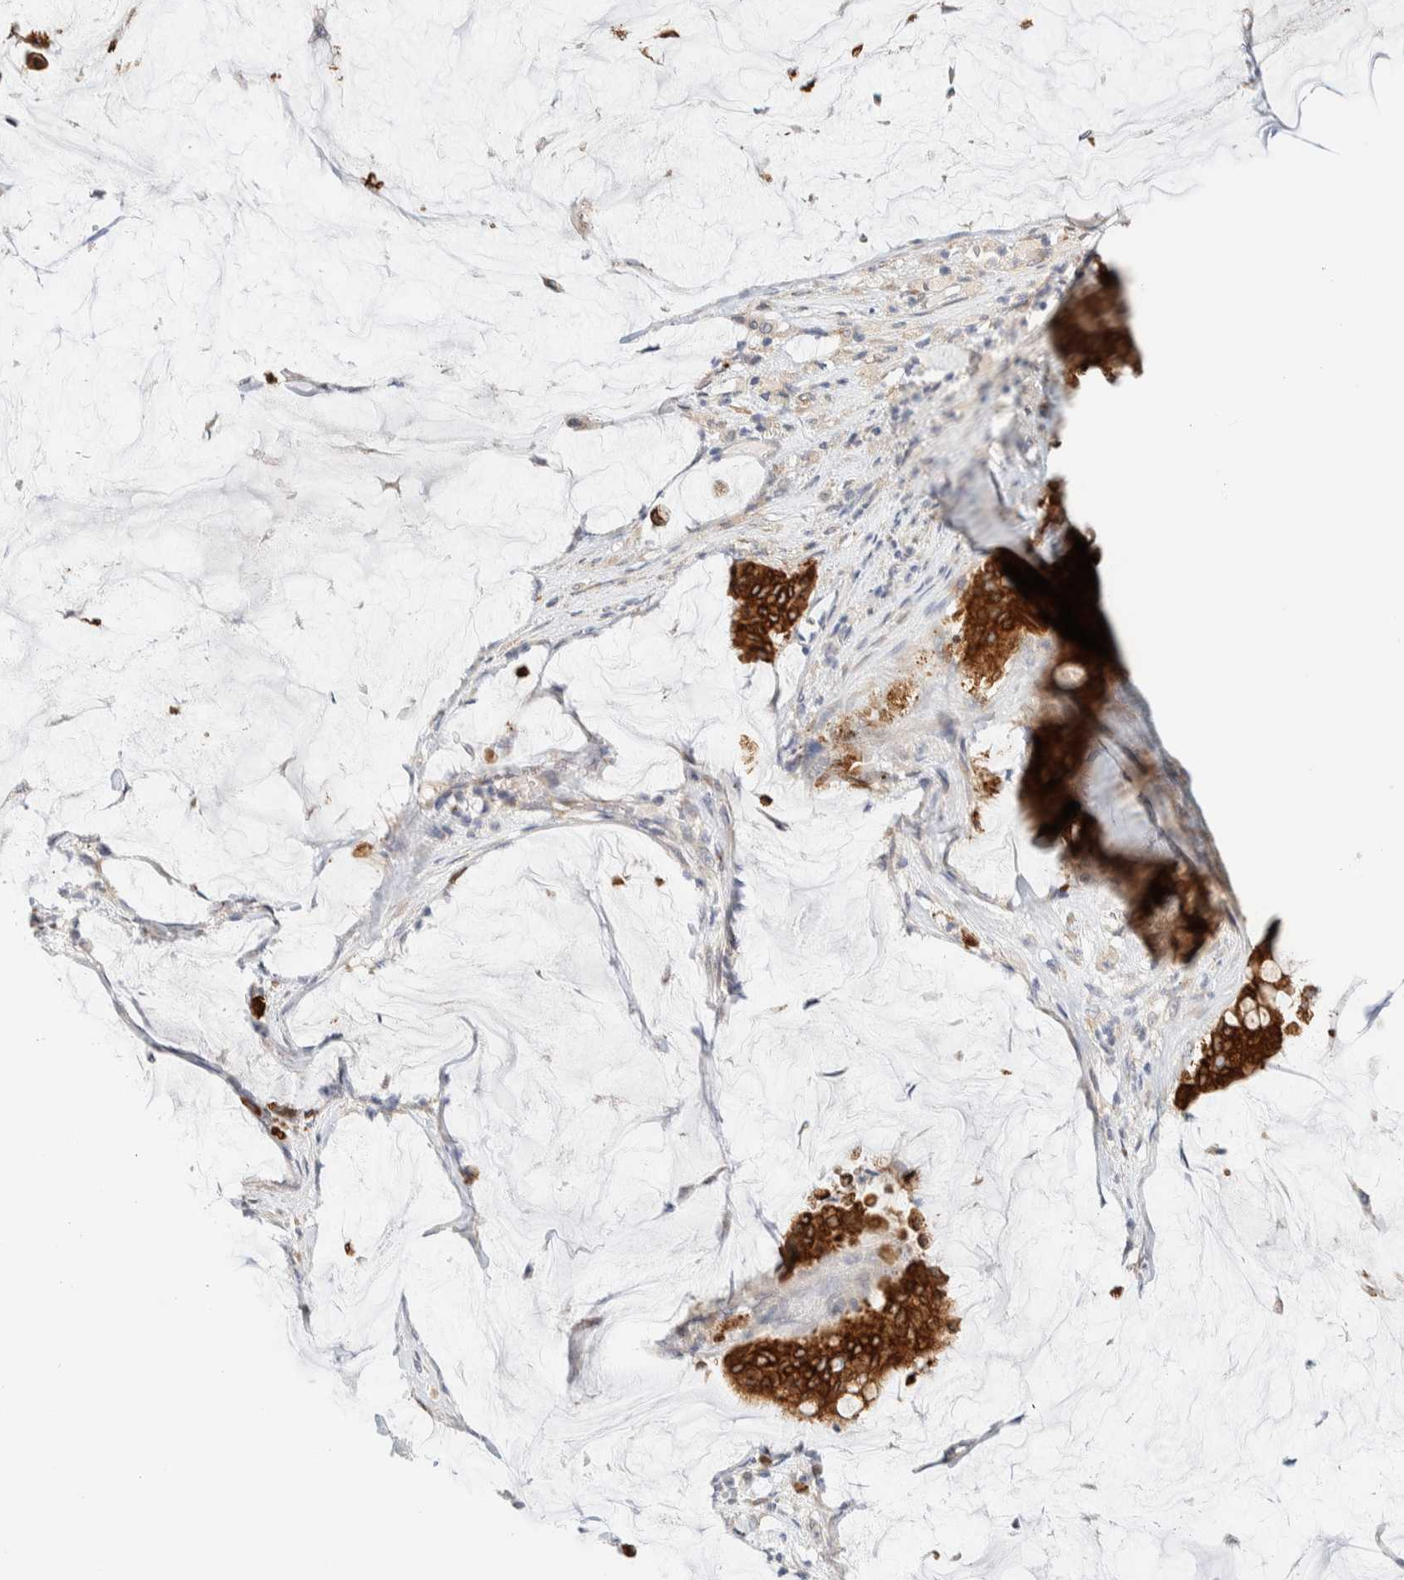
{"staining": {"intensity": "strong", "quantity": ">75%", "location": "cytoplasmic/membranous"}, "tissue": "pancreatic cancer", "cell_type": "Tumor cells", "image_type": "cancer", "snomed": [{"axis": "morphology", "description": "Adenocarcinoma, NOS"}, {"axis": "topography", "description": "Pancreas"}], "caption": "Brown immunohistochemical staining in human pancreatic cancer shows strong cytoplasmic/membranous expression in approximately >75% of tumor cells.", "gene": "NT5C", "patient": {"sex": "male", "age": 41}}